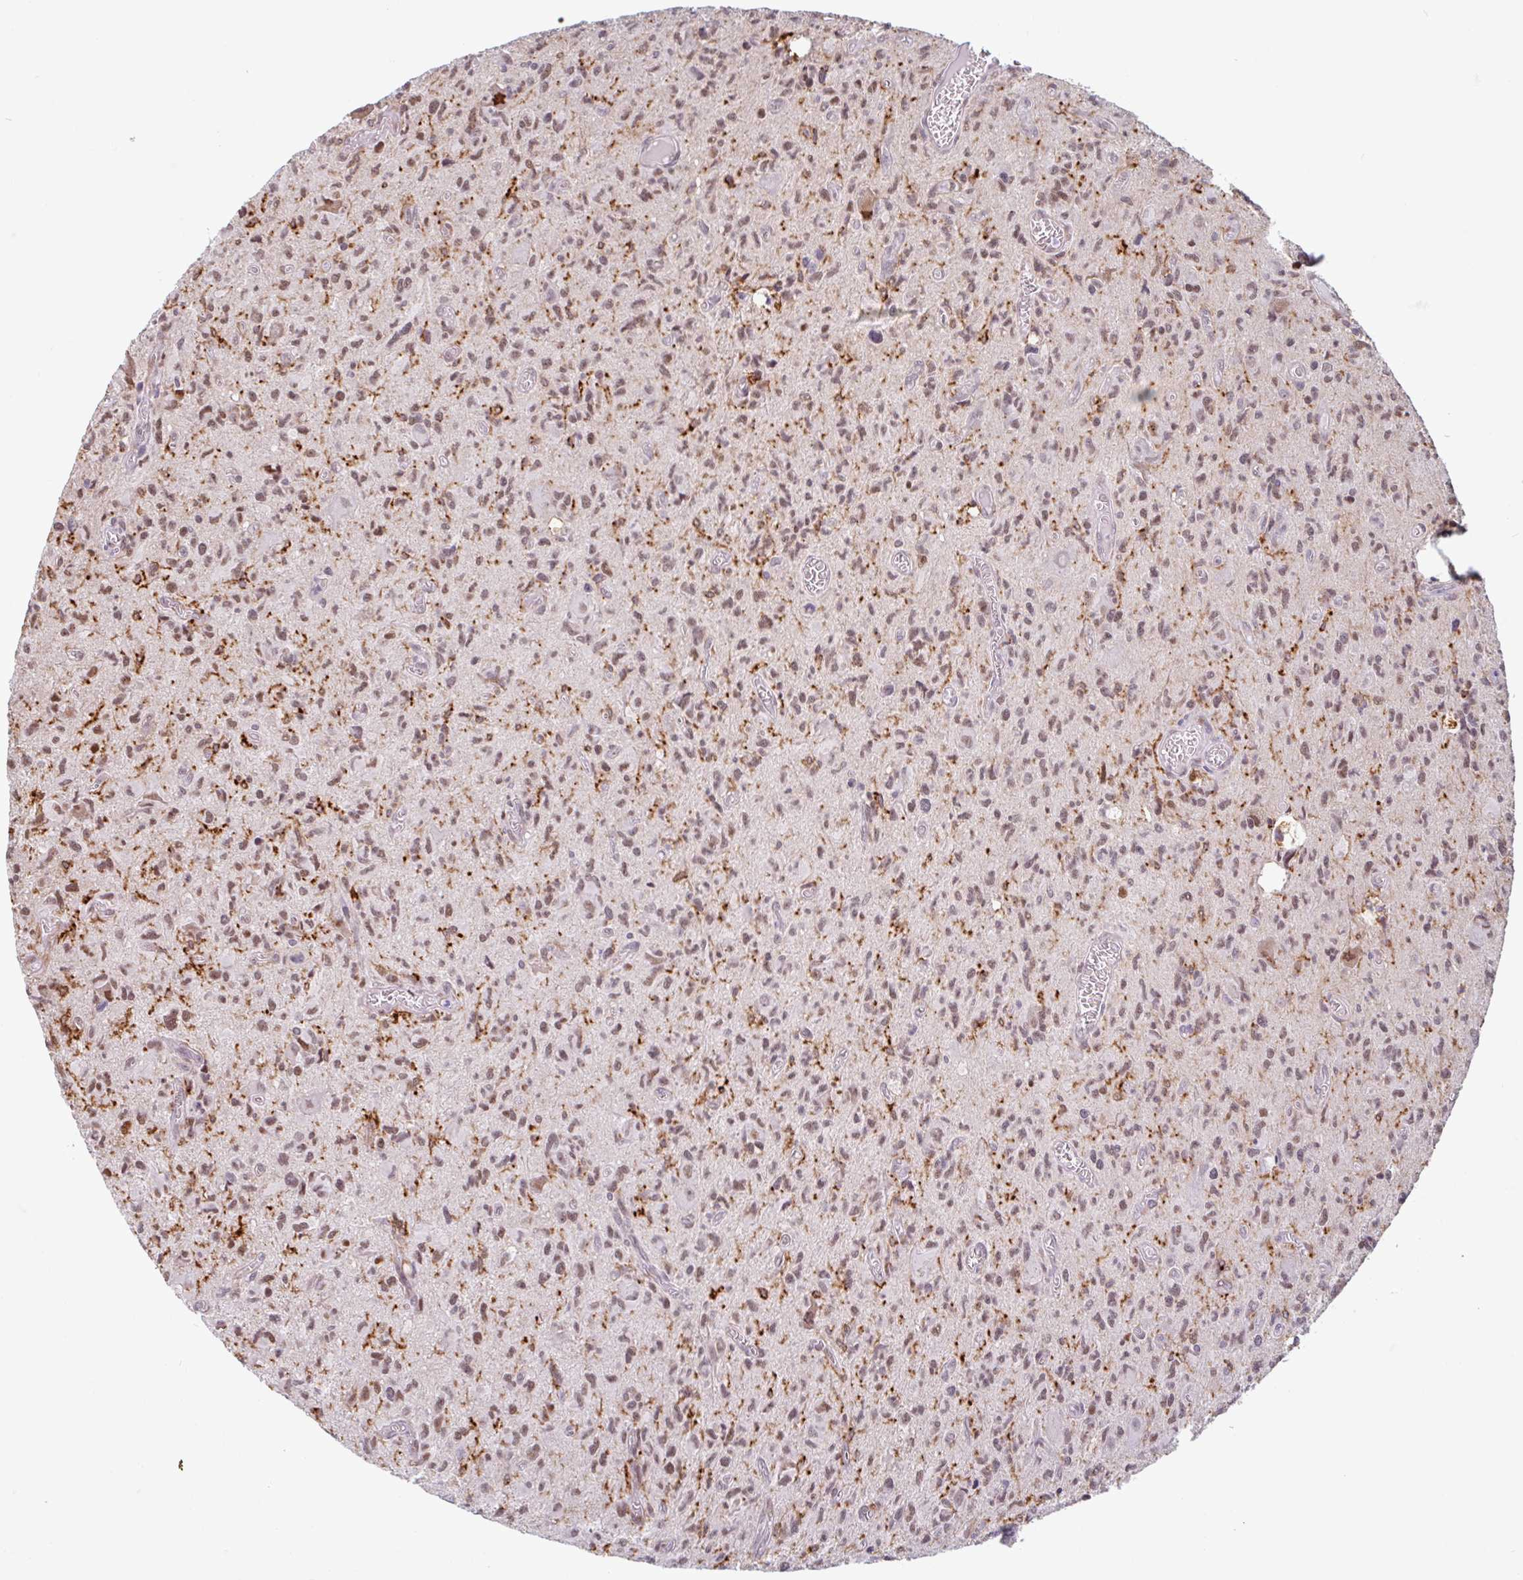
{"staining": {"intensity": "moderate", "quantity": ">75%", "location": "nuclear"}, "tissue": "glioma", "cell_type": "Tumor cells", "image_type": "cancer", "snomed": [{"axis": "morphology", "description": "Glioma, malignant, High grade"}, {"axis": "topography", "description": "Brain"}], "caption": "Moderate nuclear positivity for a protein is present in approximately >75% of tumor cells of glioma using immunohistochemistry.", "gene": "TMEM119", "patient": {"sex": "male", "age": 76}}